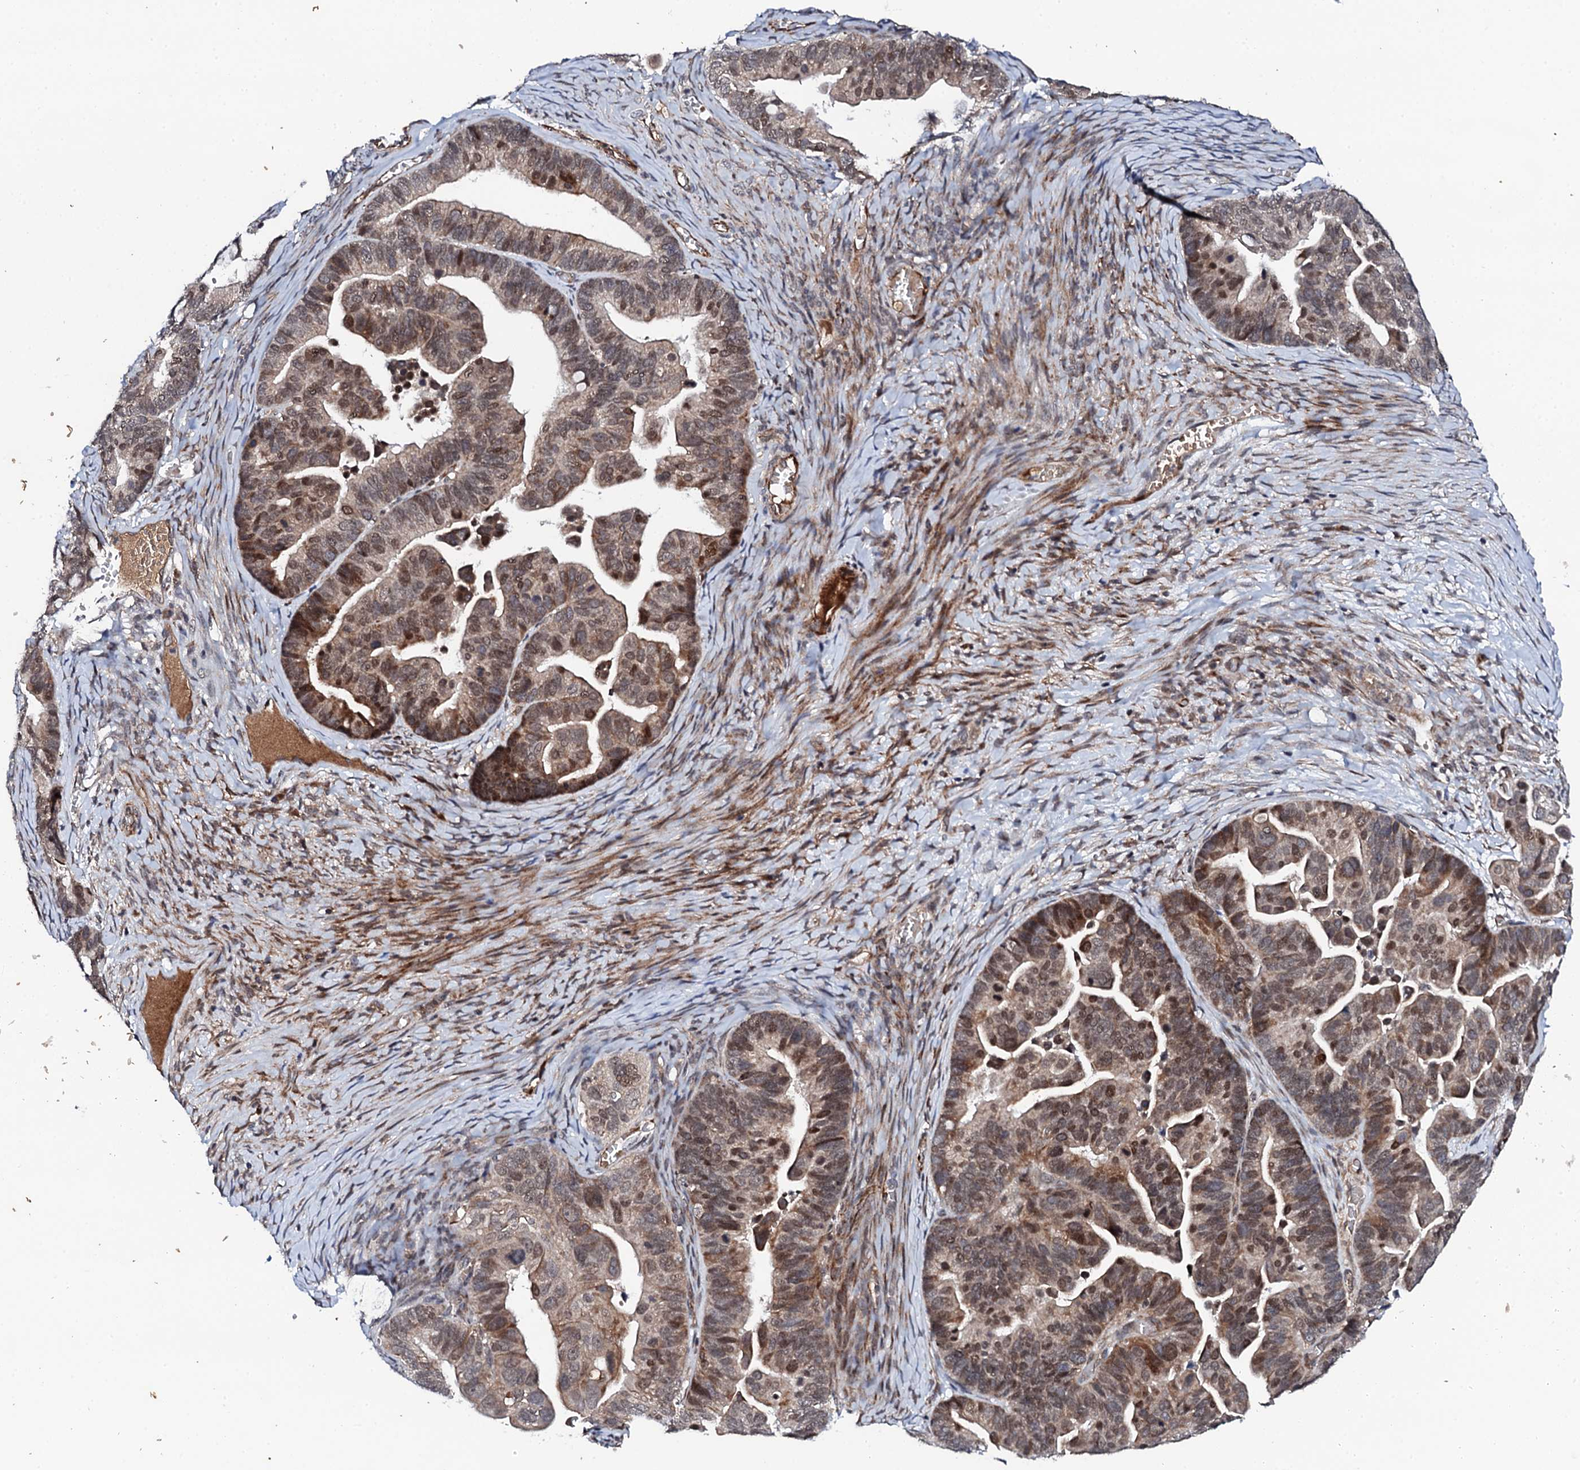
{"staining": {"intensity": "moderate", "quantity": "25%-75%", "location": "cytoplasmic/membranous,nuclear"}, "tissue": "ovarian cancer", "cell_type": "Tumor cells", "image_type": "cancer", "snomed": [{"axis": "morphology", "description": "Cystadenocarcinoma, serous, NOS"}, {"axis": "topography", "description": "Ovary"}], "caption": "The micrograph exhibits staining of ovarian cancer (serous cystadenocarcinoma), revealing moderate cytoplasmic/membranous and nuclear protein staining (brown color) within tumor cells.", "gene": "FAM111A", "patient": {"sex": "female", "age": 56}}